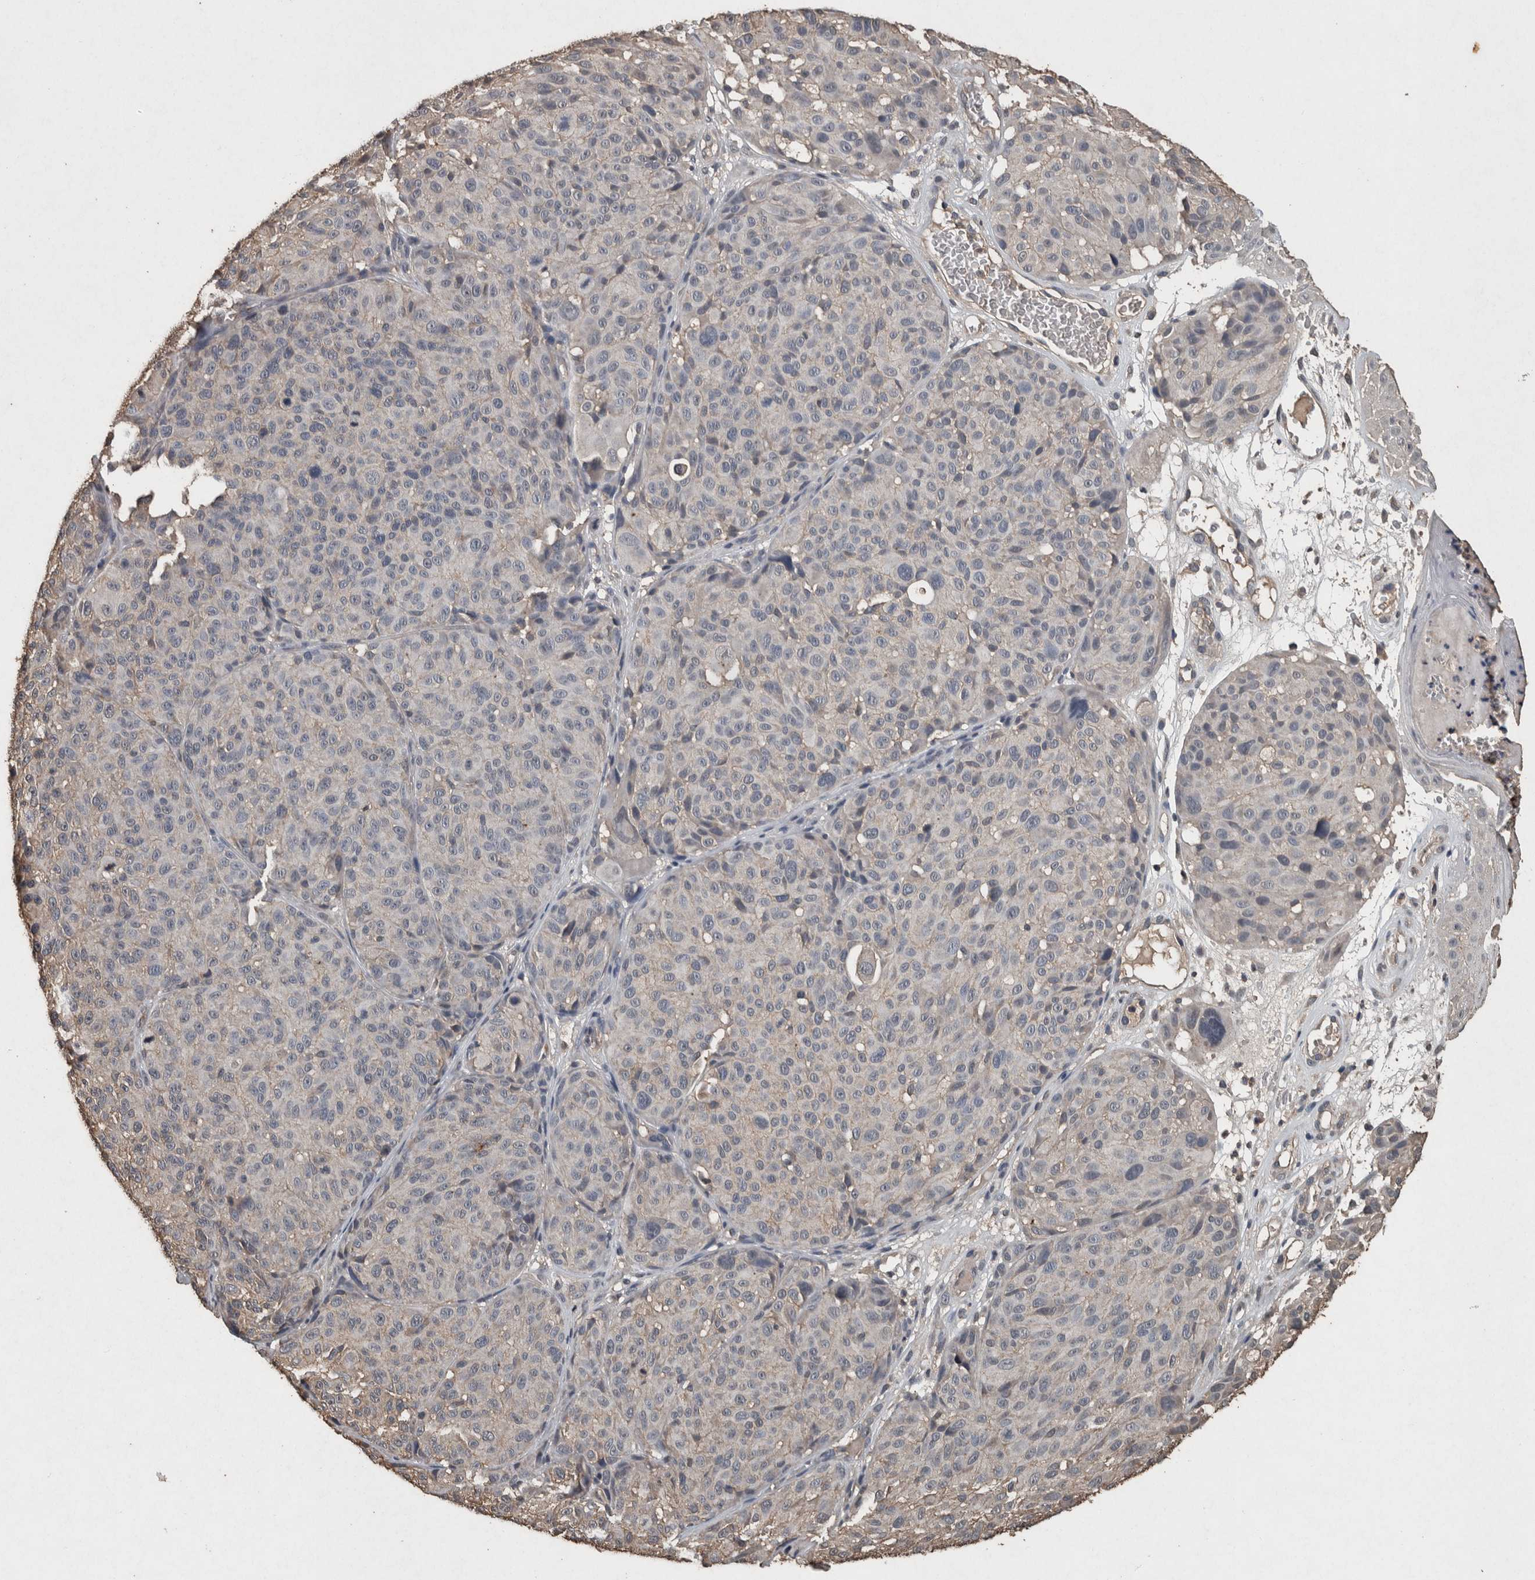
{"staining": {"intensity": "negative", "quantity": "none", "location": "none"}, "tissue": "melanoma", "cell_type": "Tumor cells", "image_type": "cancer", "snomed": [{"axis": "morphology", "description": "Malignant melanoma, NOS"}, {"axis": "topography", "description": "Skin"}], "caption": "IHC of human malignant melanoma shows no expression in tumor cells.", "gene": "FGFRL1", "patient": {"sex": "male", "age": 83}}